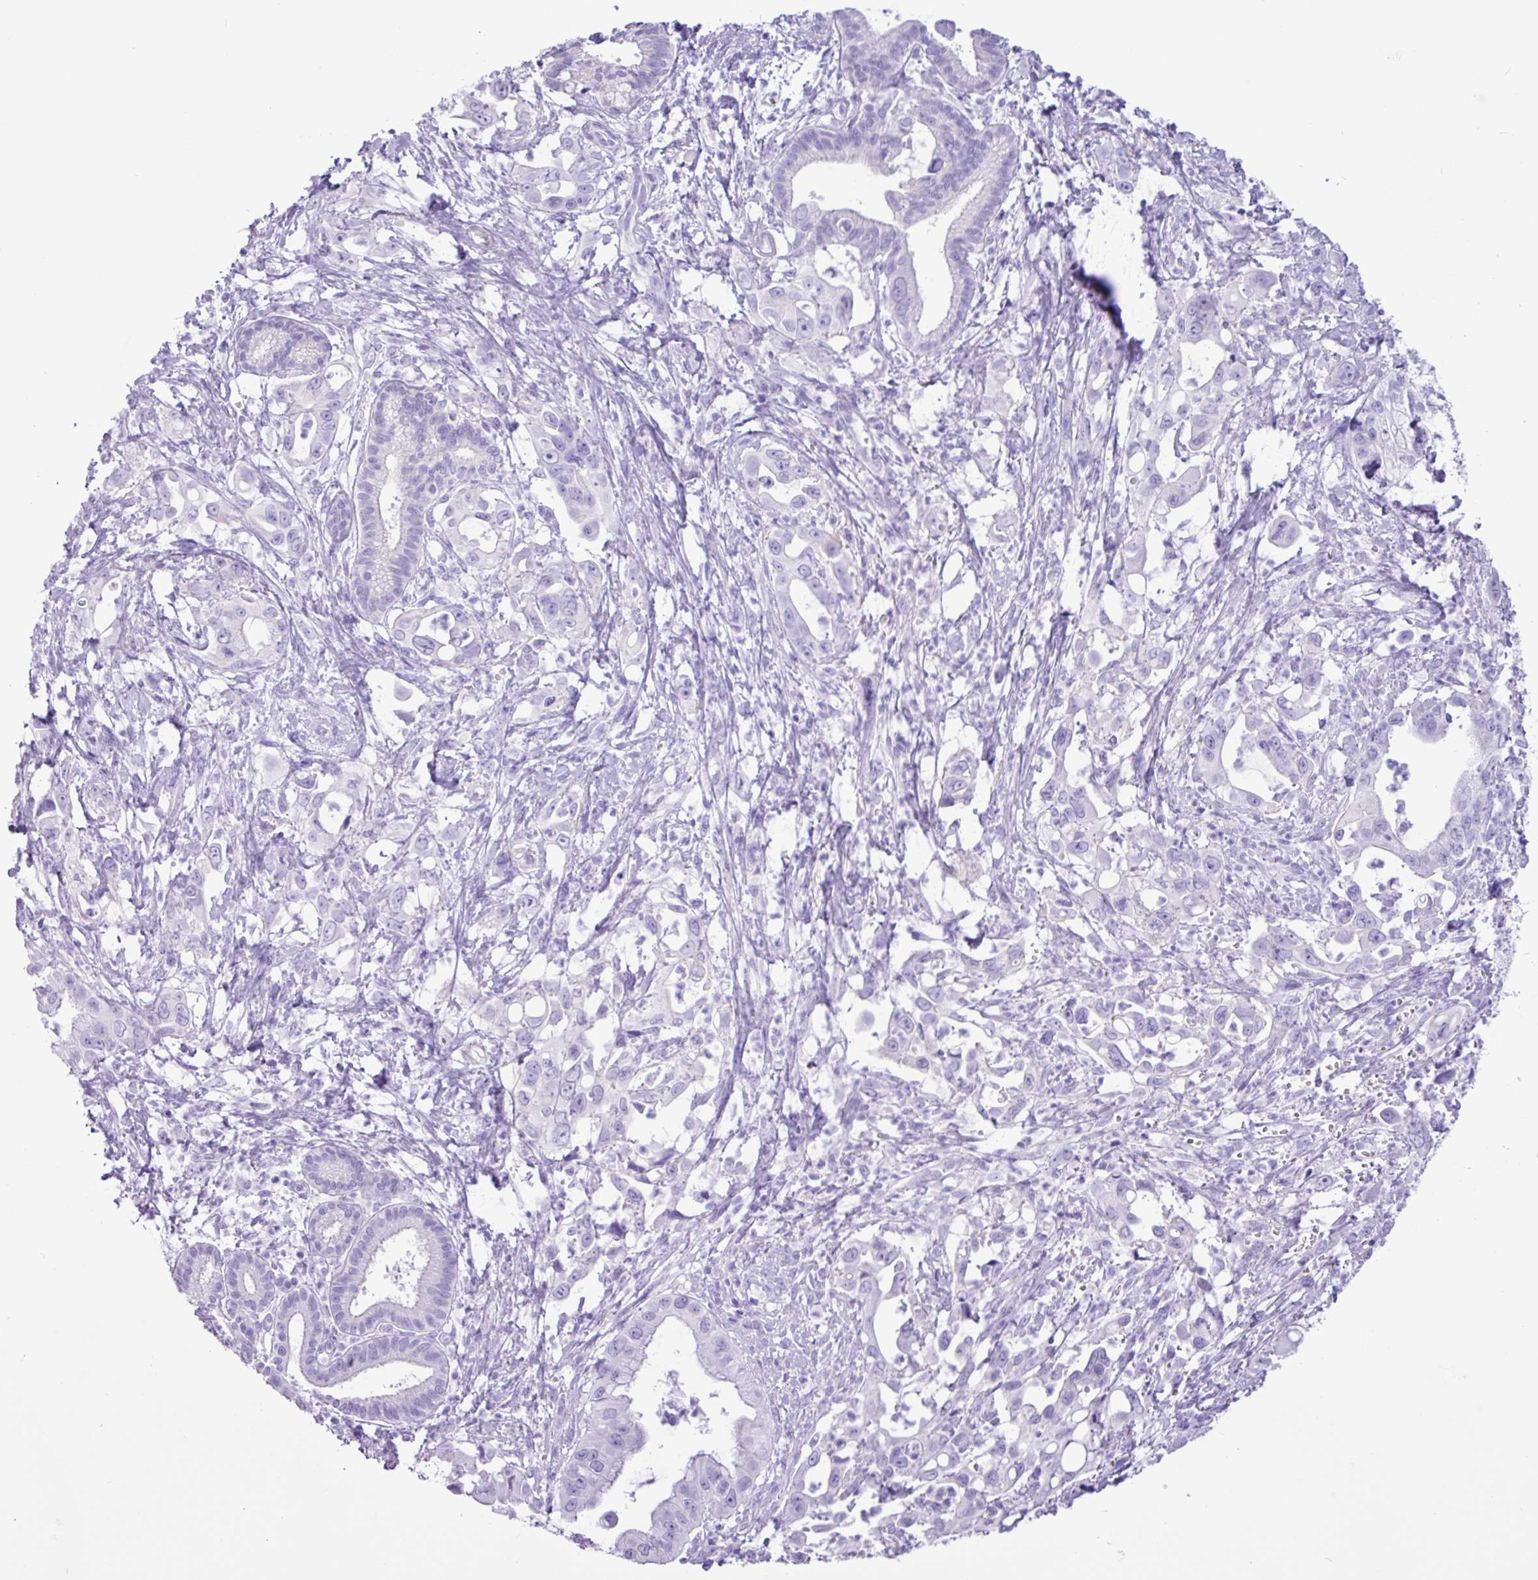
{"staining": {"intensity": "negative", "quantity": "none", "location": "none"}, "tissue": "pancreatic cancer", "cell_type": "Tumor cells", "image_type": "cancer", "snomed": [{"axis": "morphology", "description": "Adenocarcinoma, NOS"}, {"axis": "topography", "description": "Pancreas"}], "caption": "Tumor cells are negative for protein expression in human pancreatic cancer (adenocarcinoma). (DAB (3,3'-diaminobenzidine) immunohistochemistry (IHC) visualized using brightfield microscopy, high magnification).", "gene": "CKMT2", "patient": {"sex": "male", "age": 61}}